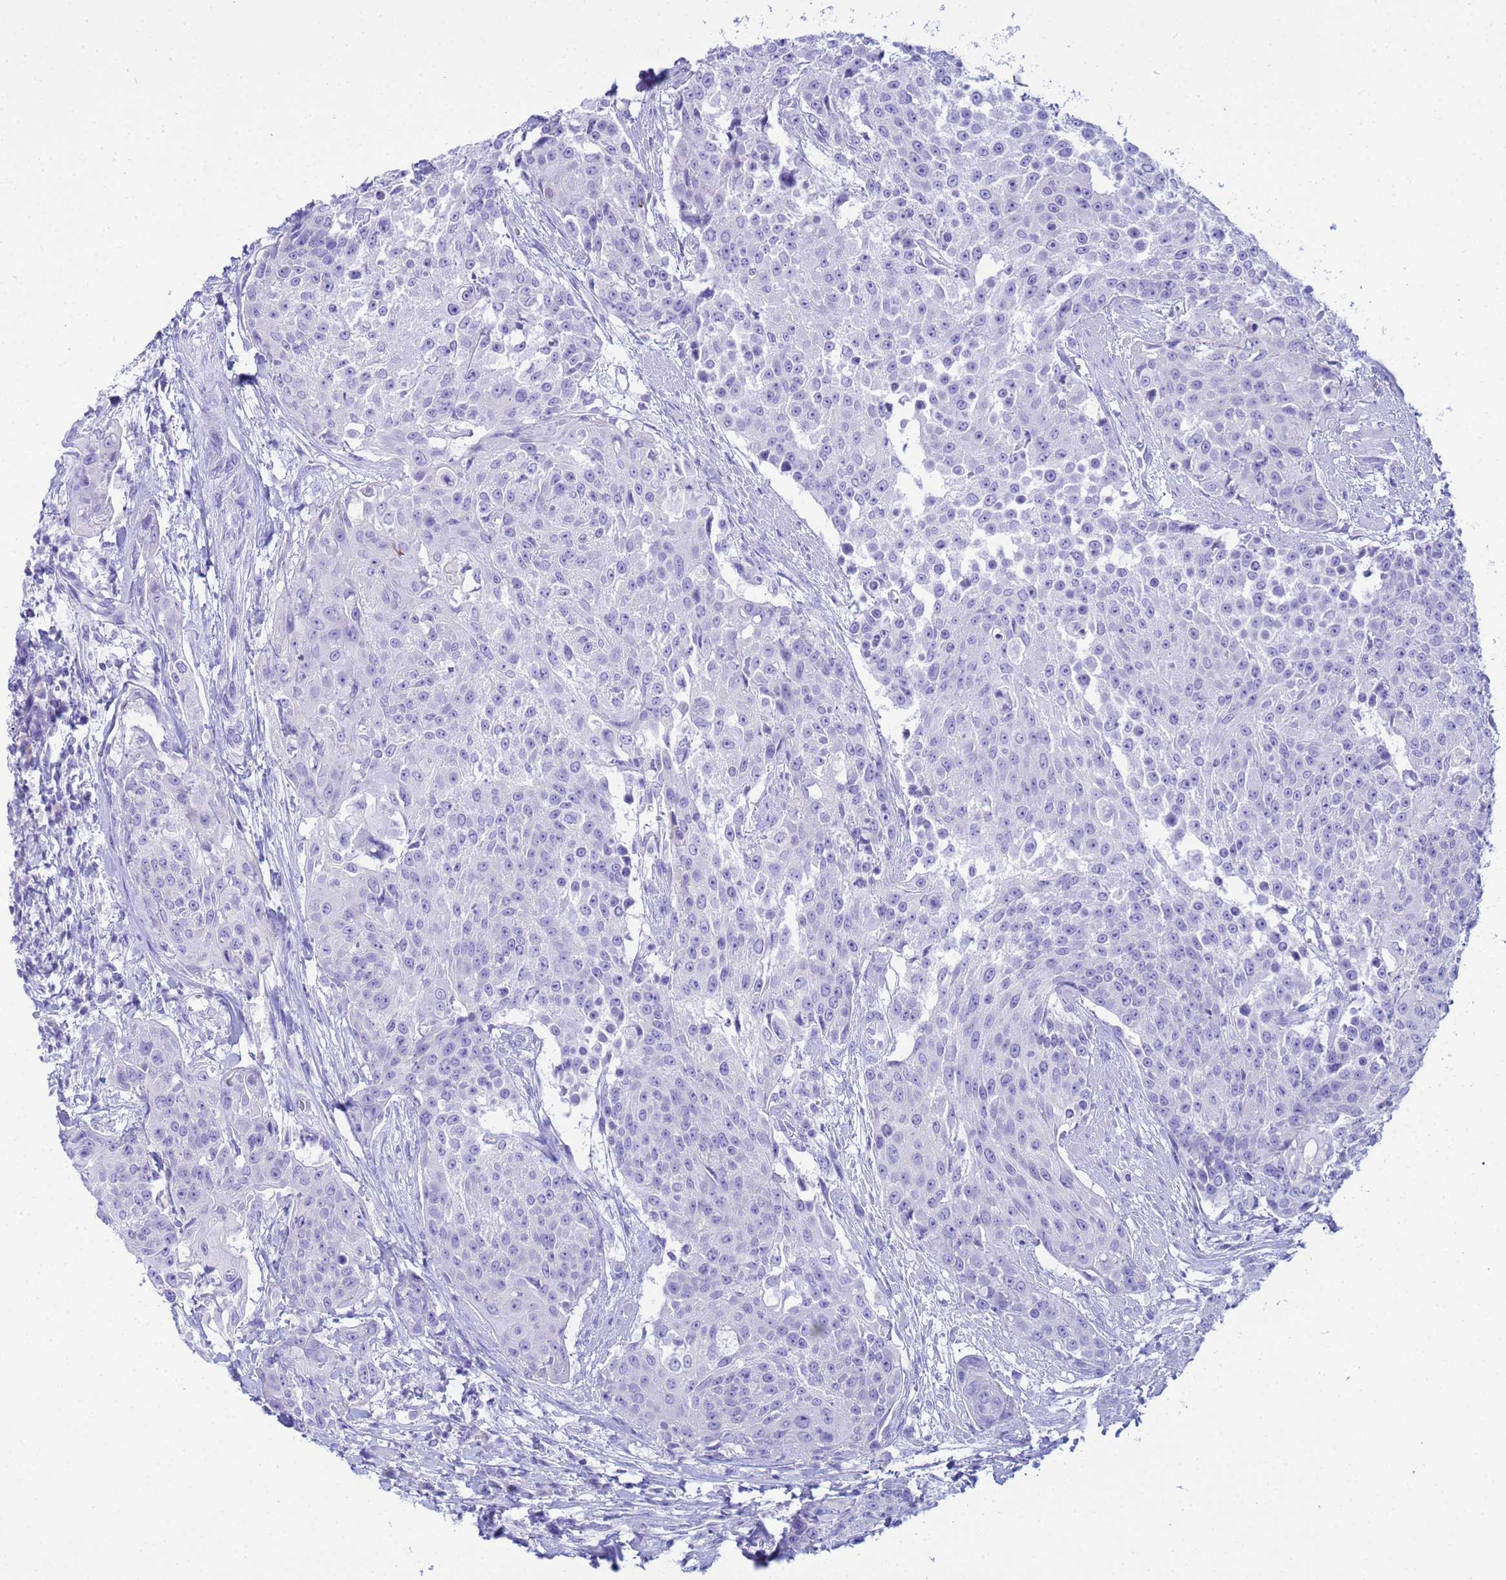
{"staining": {"intensity": "negative", "quantity": "none", "location": "none"}, "tissue": "urothelial cancer", "cell_type": "Tumor cells", "image_type": "cancer", "snomed": [{"axis": "morphology", "description": "Urothelial carcinoma, High grade"}, {"axis": "topography", "description": "Urinary bladder"}], "caption": "Immunohistochemistry (IHC) photomicrograph of high-grade urothelial carcinoma stained for a protein (brown), which reveals no positivity in tumor cells.", "gene": "AQP12A", "patient": {"sex": "female", "age": 63}}